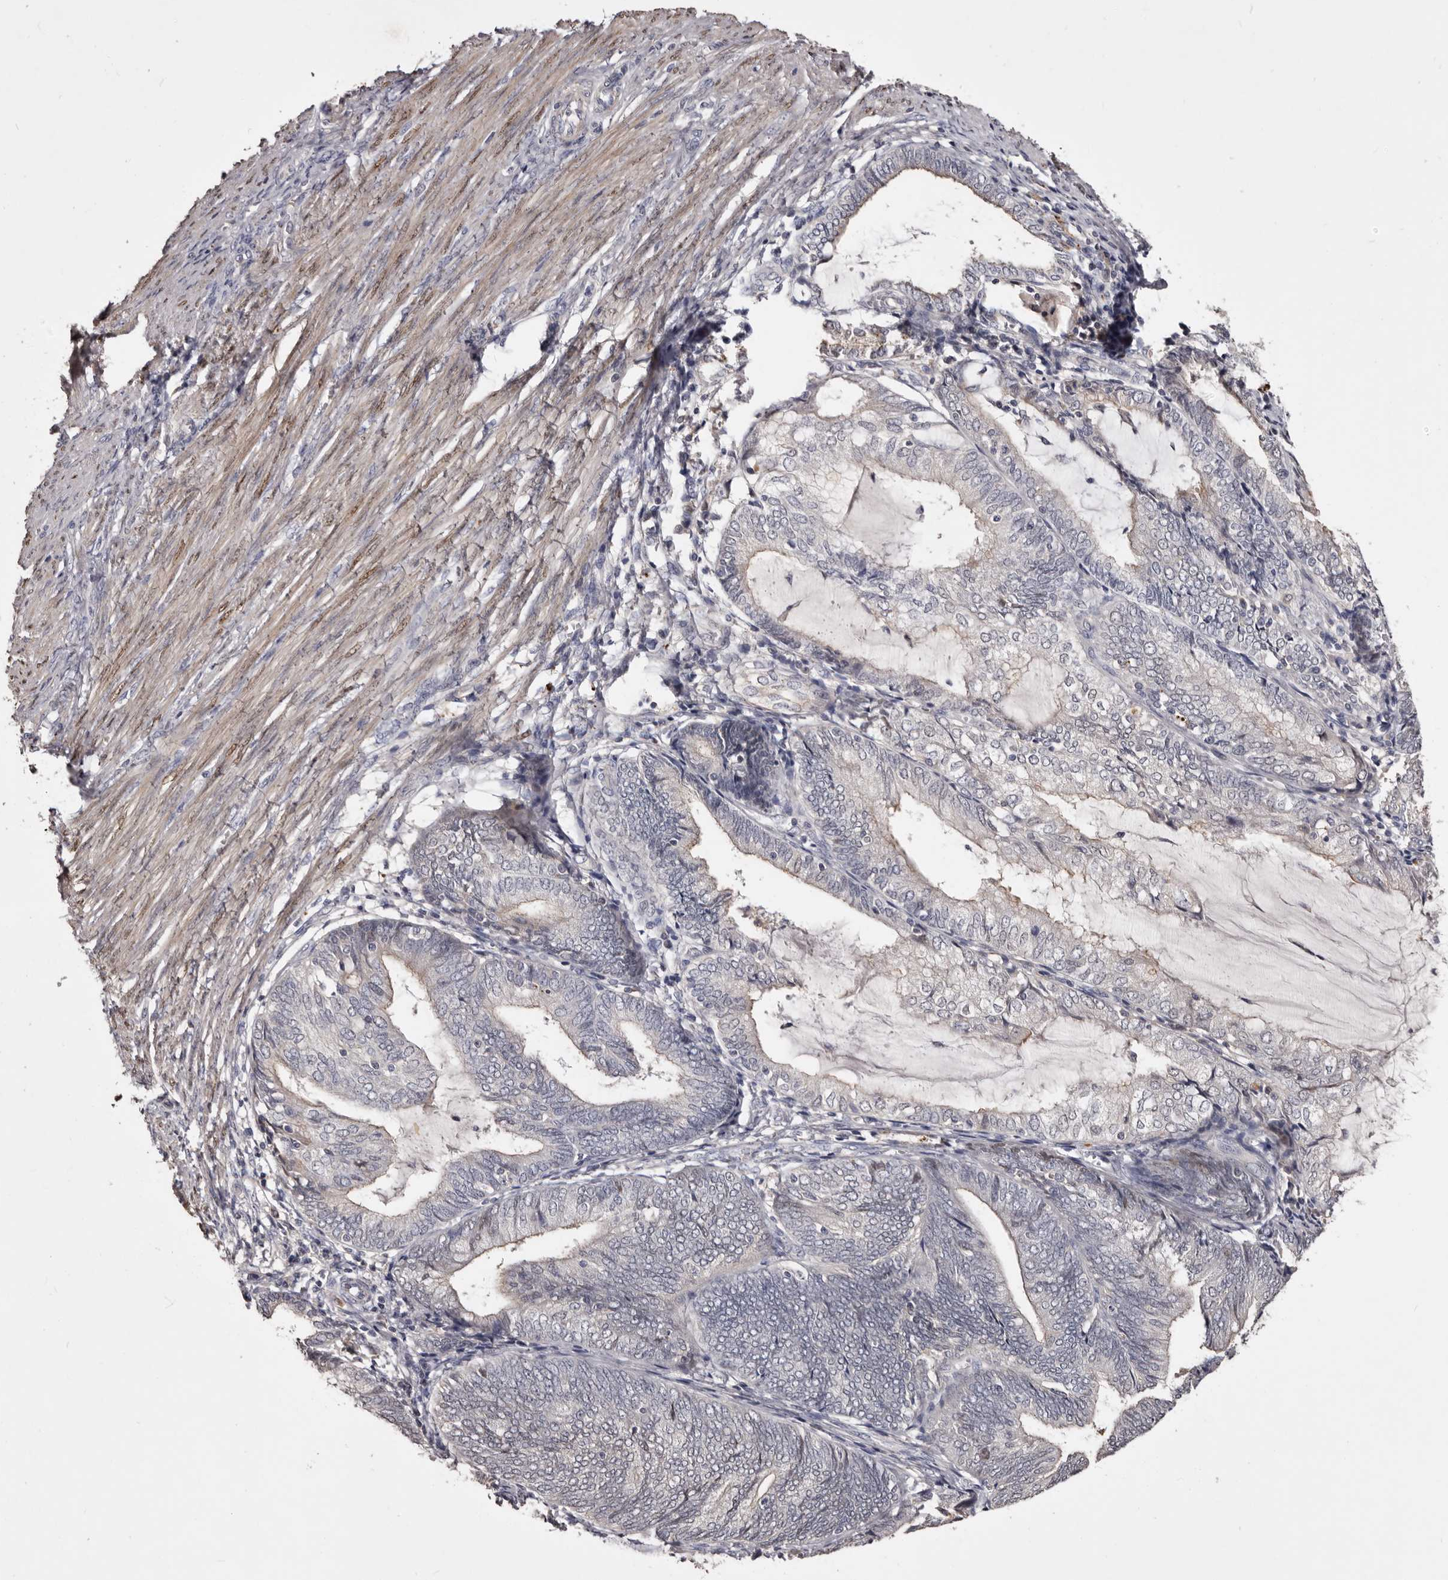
{"staining": {"intensity": "weak", "quantity": "<25%", "location": "cytoplasmic/membranous"}, "tissue": "endometrial cancer", "cell_type": "Tumor cells", "image_type": "cancer", "snomed": [{"axis": "morphology", "description": "Adenocarcinoma, NOS"}, {"axis": "topography", "description": "Endometrium"}], "caption": "IHC of endometrial cancer reveals no staining in tumor cells.", "gene": "SLC10A4", "patient": {"sex": "female", "age": 81}}